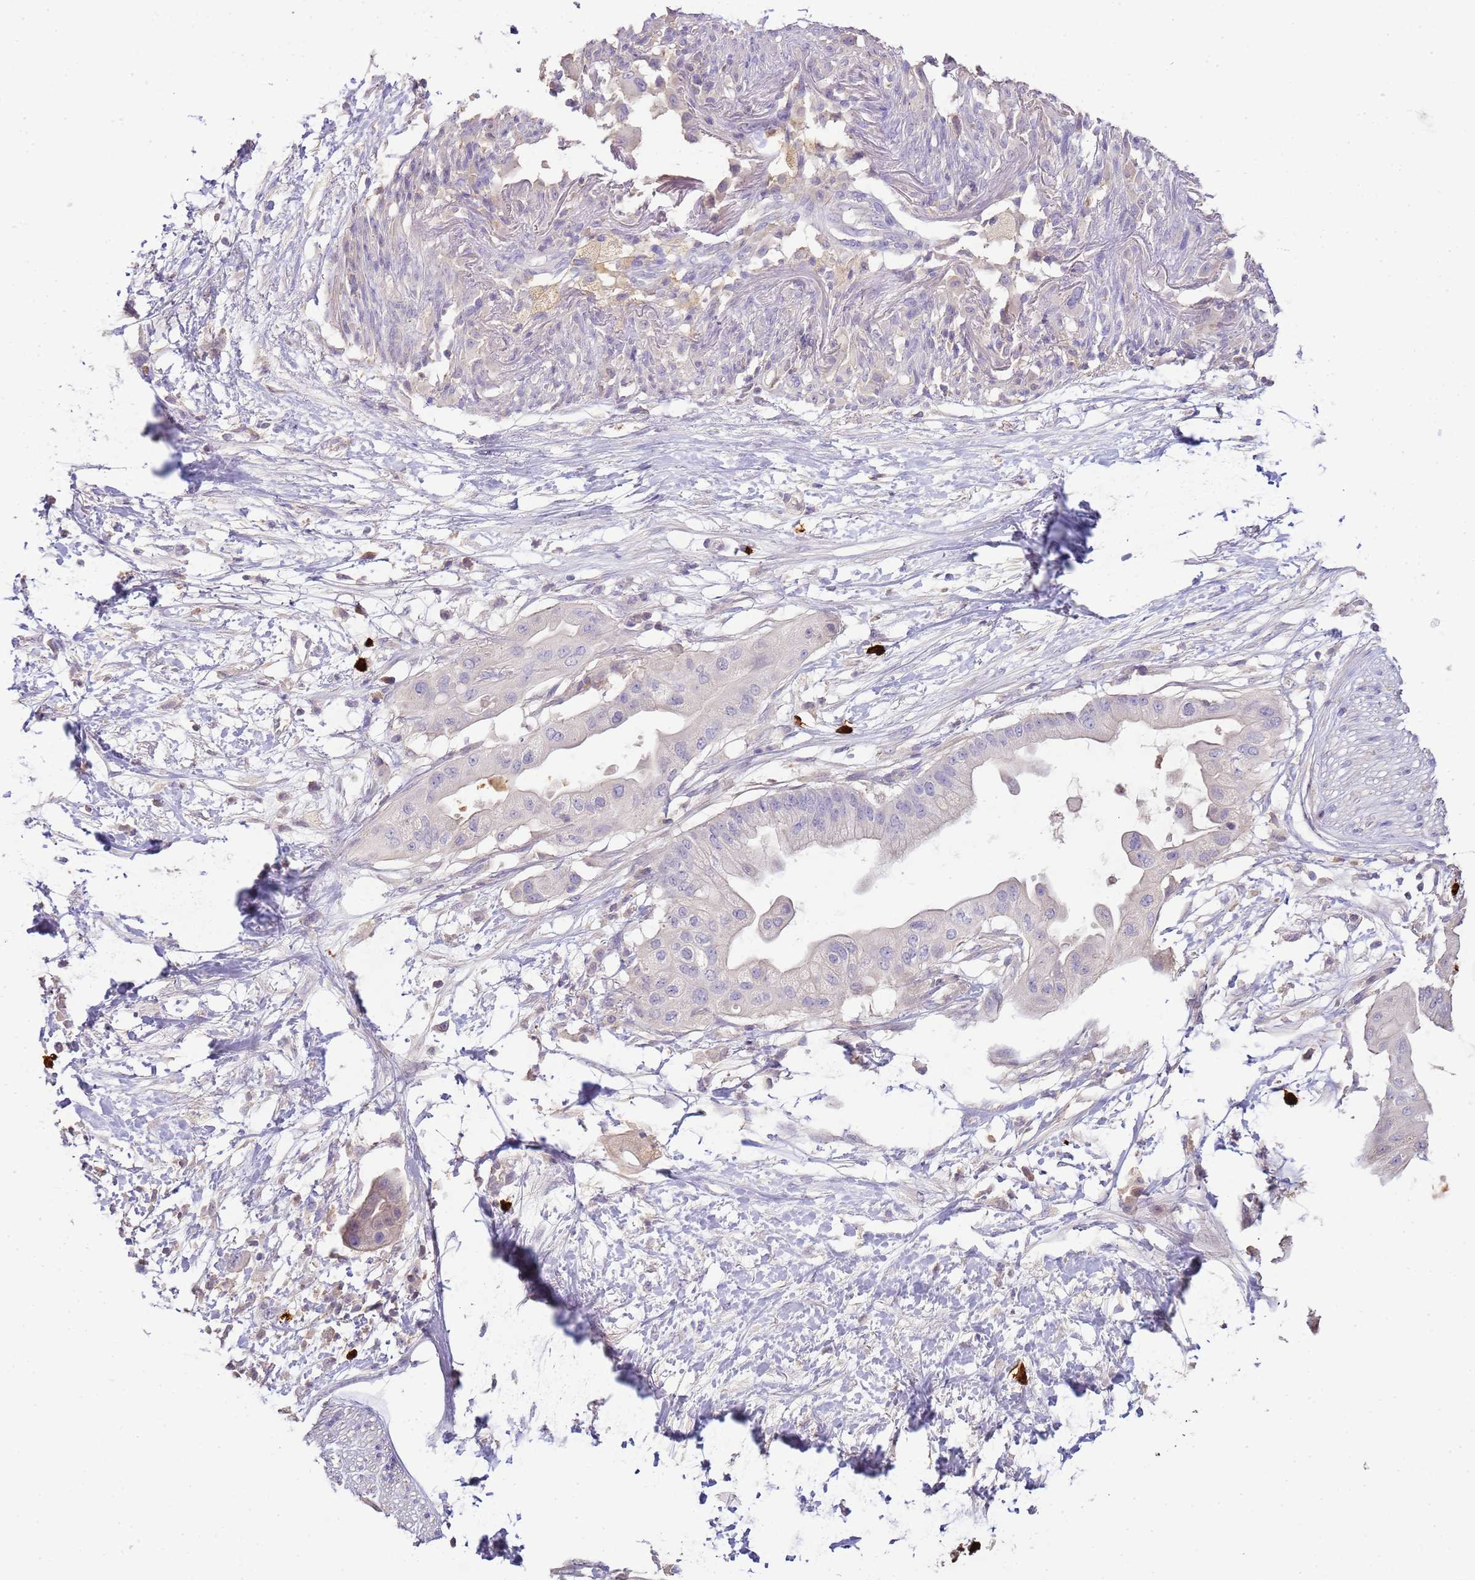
{"staining": {"intensity": "negative", "quantity": "none", "location": "none"}, "tissue": "pancreatic cancer", "cell_type": "Tumor cells", "image_type": "cancer", "snomed": [{"axis": "morphology", "description": "Adenocarcinoma, NOS"}, {"axis": "topography", "description": "Pancreas"}], "caption": "Adenocarcinoma (pancreatic) was stained to show a protein in brown. There is no significant staining in tumor cells.", "gene": "IL2RG", "patient": {"sex": "male", "age": 68}}